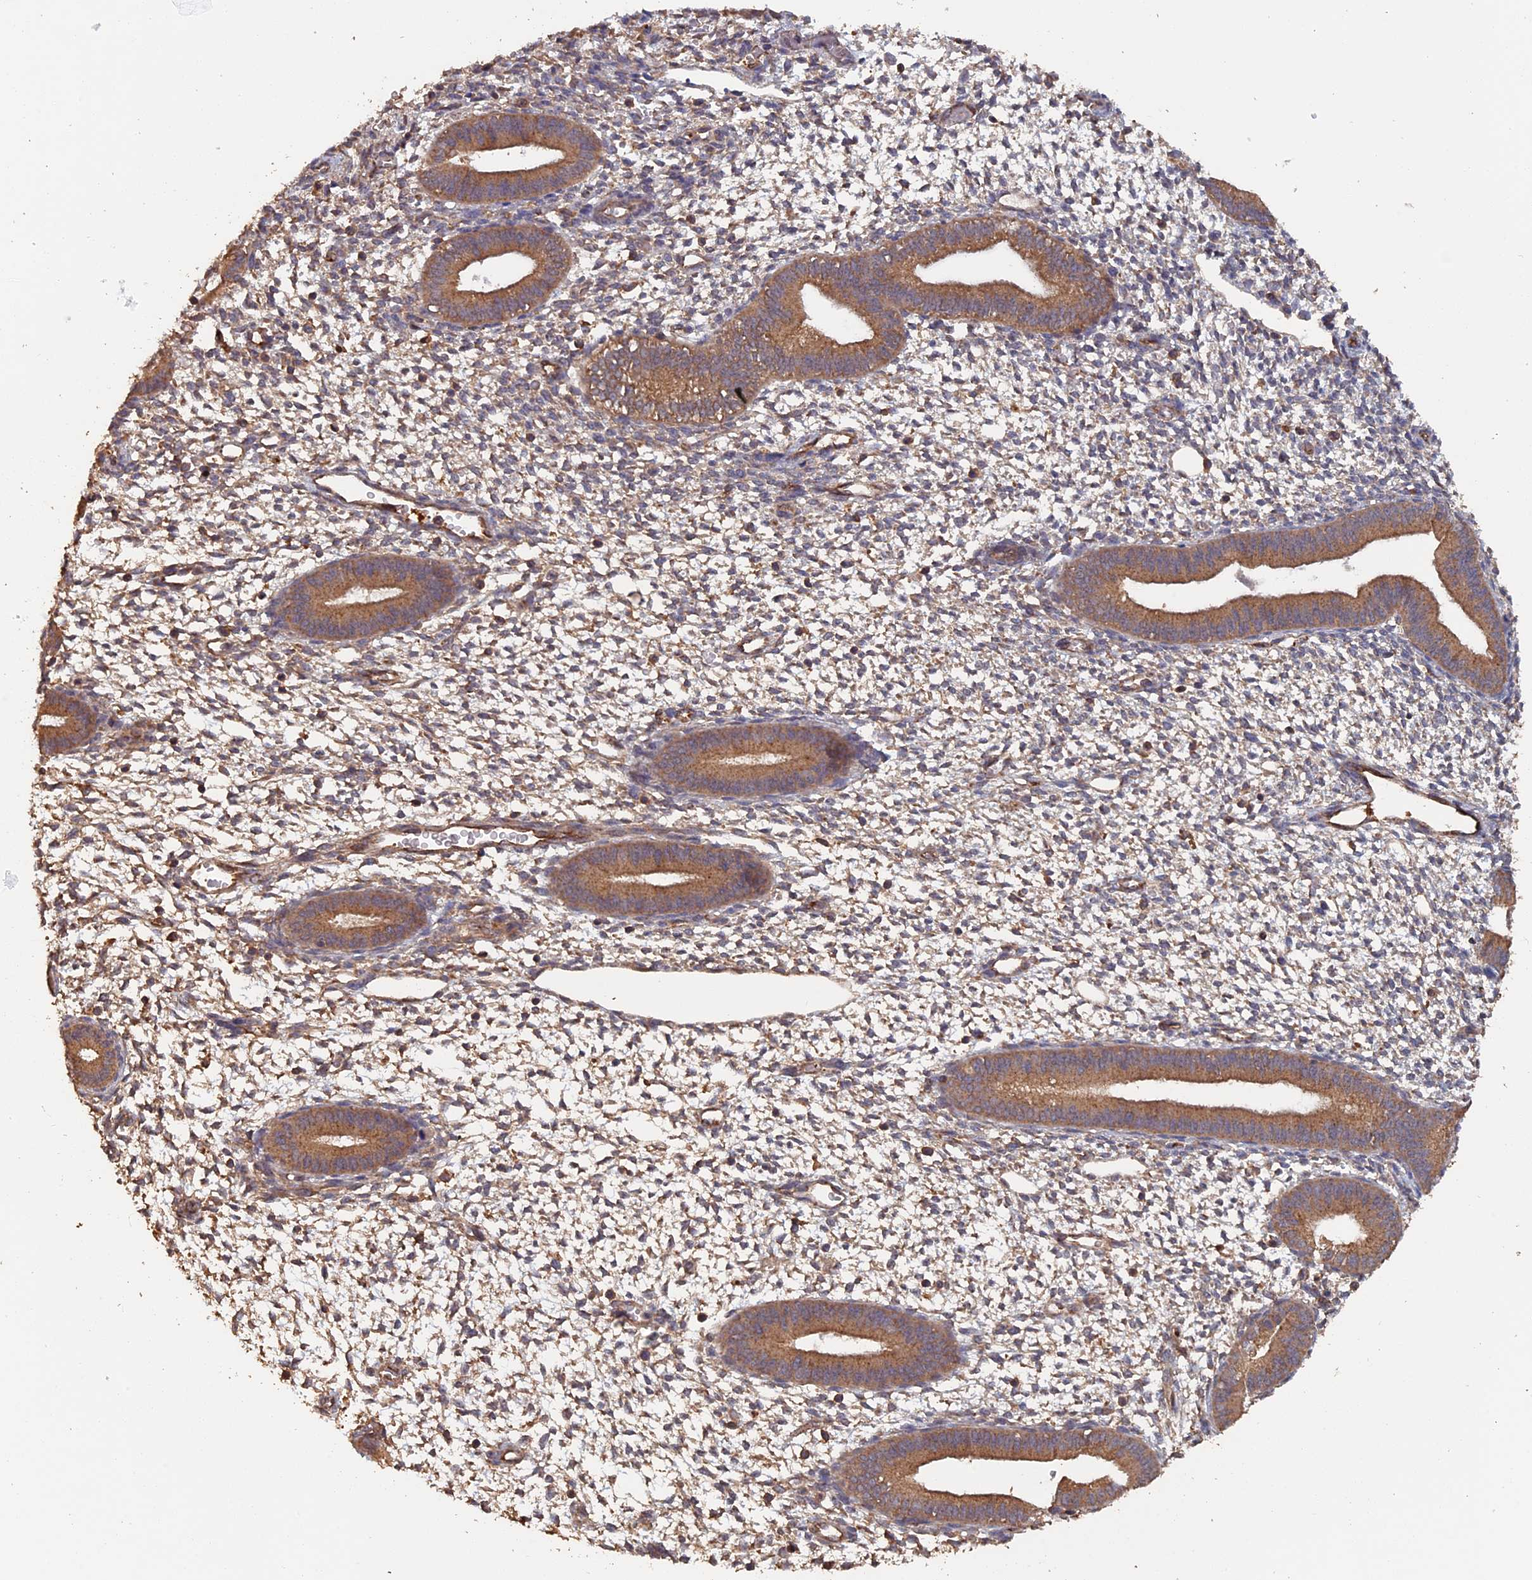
{"staining": {"intensity": "moderate", "quantity": "<25%", "location": "cytoplasmic/membranous"}, "tissue": "endometrium", "cell_type": "Cells in endometrial stroma", "image_type": "normal", "snomed": [{"axis": "morphology", "description": "Normal tissue, NOS"}, {"axis": "topography", "description": "Endometrium"}], "caption": "Brown immunohistochemical staining in unremarkable human endometrium exhibits moderate cytoplasmic/membranous expression in approximately <25% of cells in endometrial stroma. The protein of interest is shown in brown color, while the nuclei are stained blue.", "gene": "PIGQ", "patient": {"sex": "female", "age": 46}}